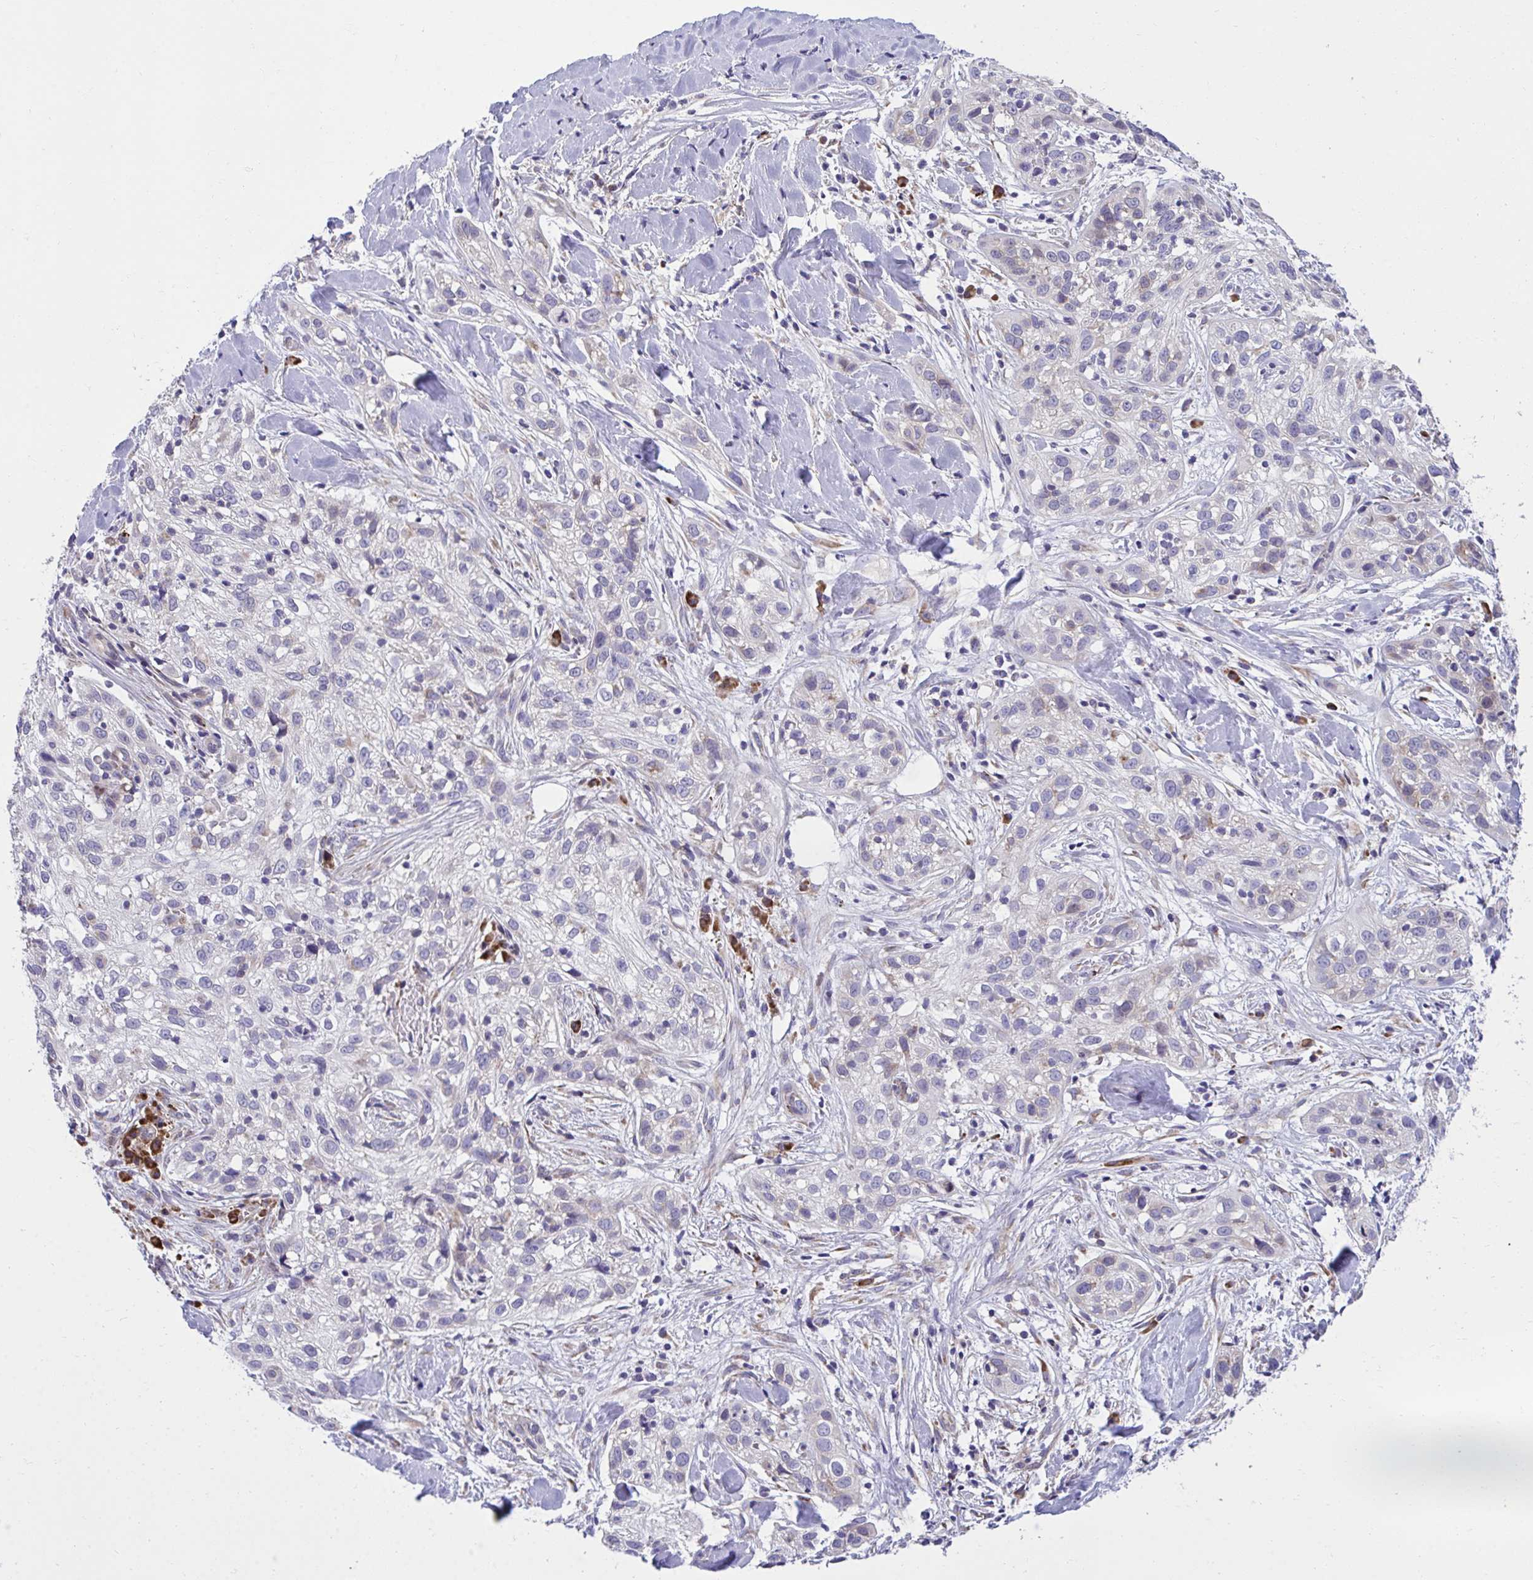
{"staining": {"intensity": "weak", "quantity": "<25%", "location": "cytoplasmic/membranous"}, "tissue": "skin cancer", "cell_type": "Tumor cells", "image_type": "cancer", "snomed": [{"axis": "morphology", "description": "Squamous cell carcinoma, NOS"}, {"axis": "topography", "description": "Skin"}], "caption": "A high-resolution micrograph shows immunohistochemistry (IHC) staining of squamous cell carcinoma (skin), which displays no significant expression in tumor cells.", "gene": "RPS15", "patient": {"sex": "male", "age": 82}}